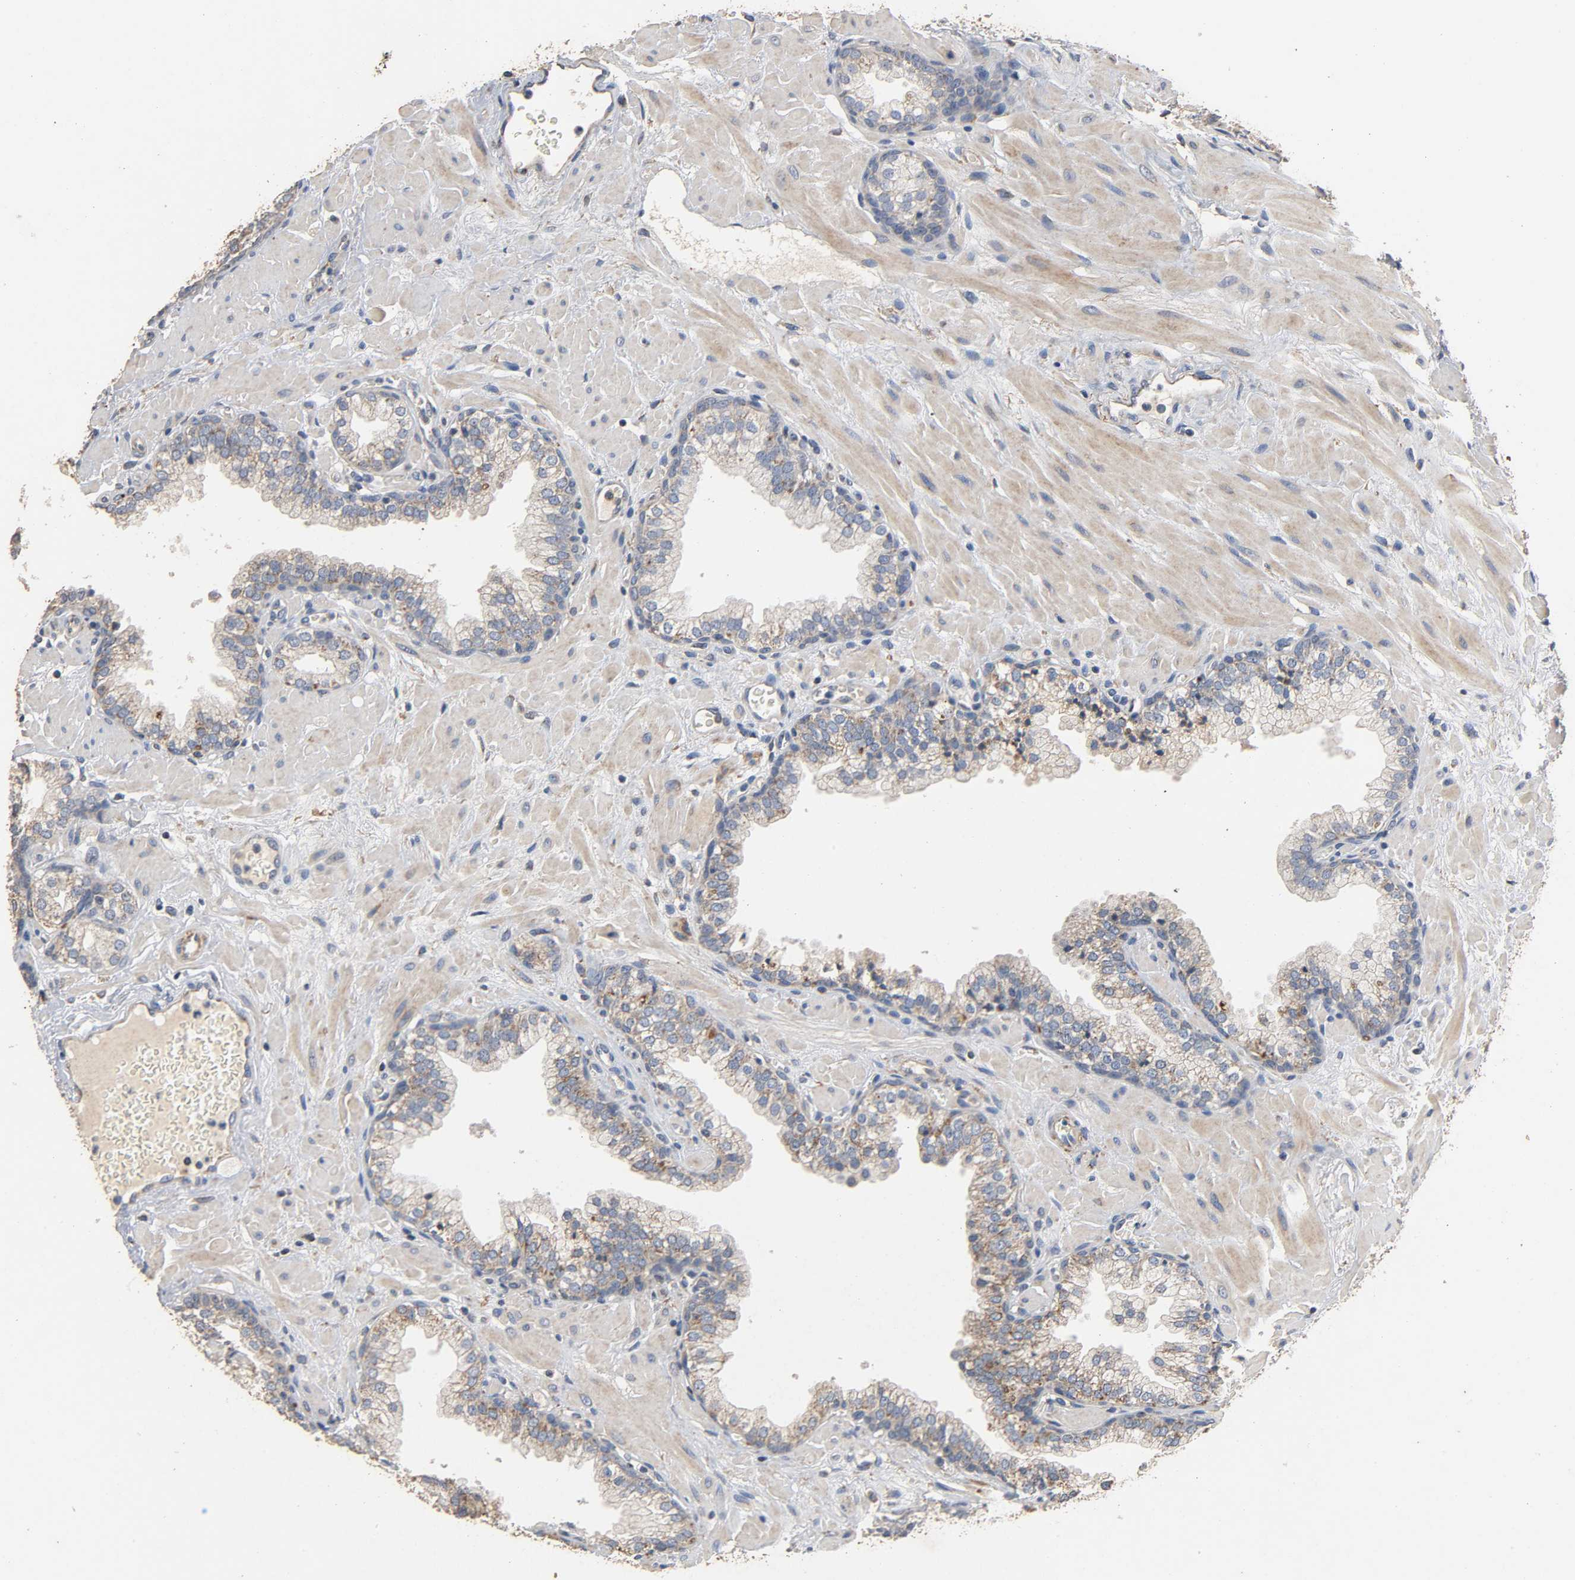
{"staining": {"intensity": "weak", "quantity": "<25%", "location": "cytoplasmic/membranous"}, "tissue": "prostate", "cell_type": "Glandular cells", "image_type": "normal", "snomed": [{"axis": "morphology", "description": "Normal tissue, NOS"}, {"axis": "topography", "description": "Prostate"}], "caption": "Immunohistochemistry of unremarkable prostate demonstrates no staining in glandular cells.", "gene": "NDUFS3", "patient": {"sex": "male", "age": 60}}